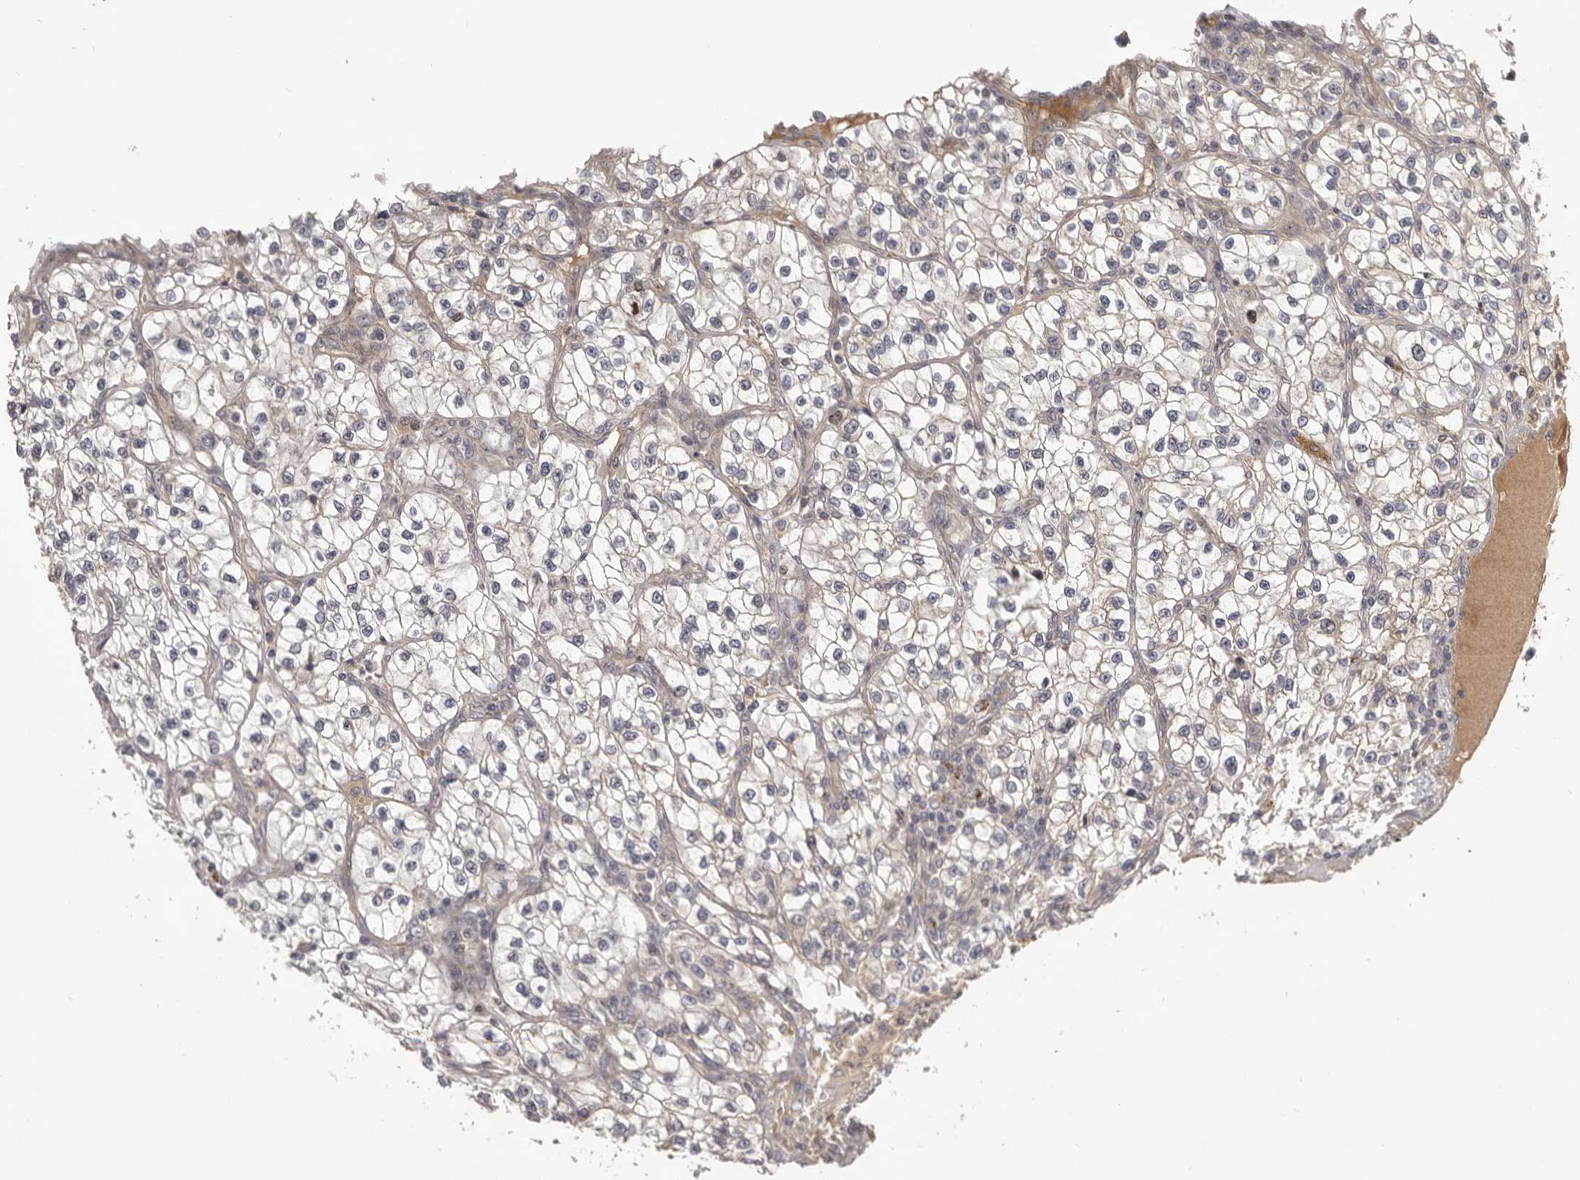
{"staining": {"intensity": "negative", "quantity": "none", "location": "none"}, "tissue": "renal cancer", "cell_type": "Tumor cells", "image_type": "cancer", "snomed": [{"axis": "morphology", "description": "Adenocarcinoma, NOS"}, {"axis": "topography", "description": "Kidney"}], "caption": "Adenocarcinoma (renal) stained for a protein using immunohistochemistry (IHC) exhibits no staining tumor cells.", "gene": "CDCA8", "patient": {"sex": "female", "age": 57}}